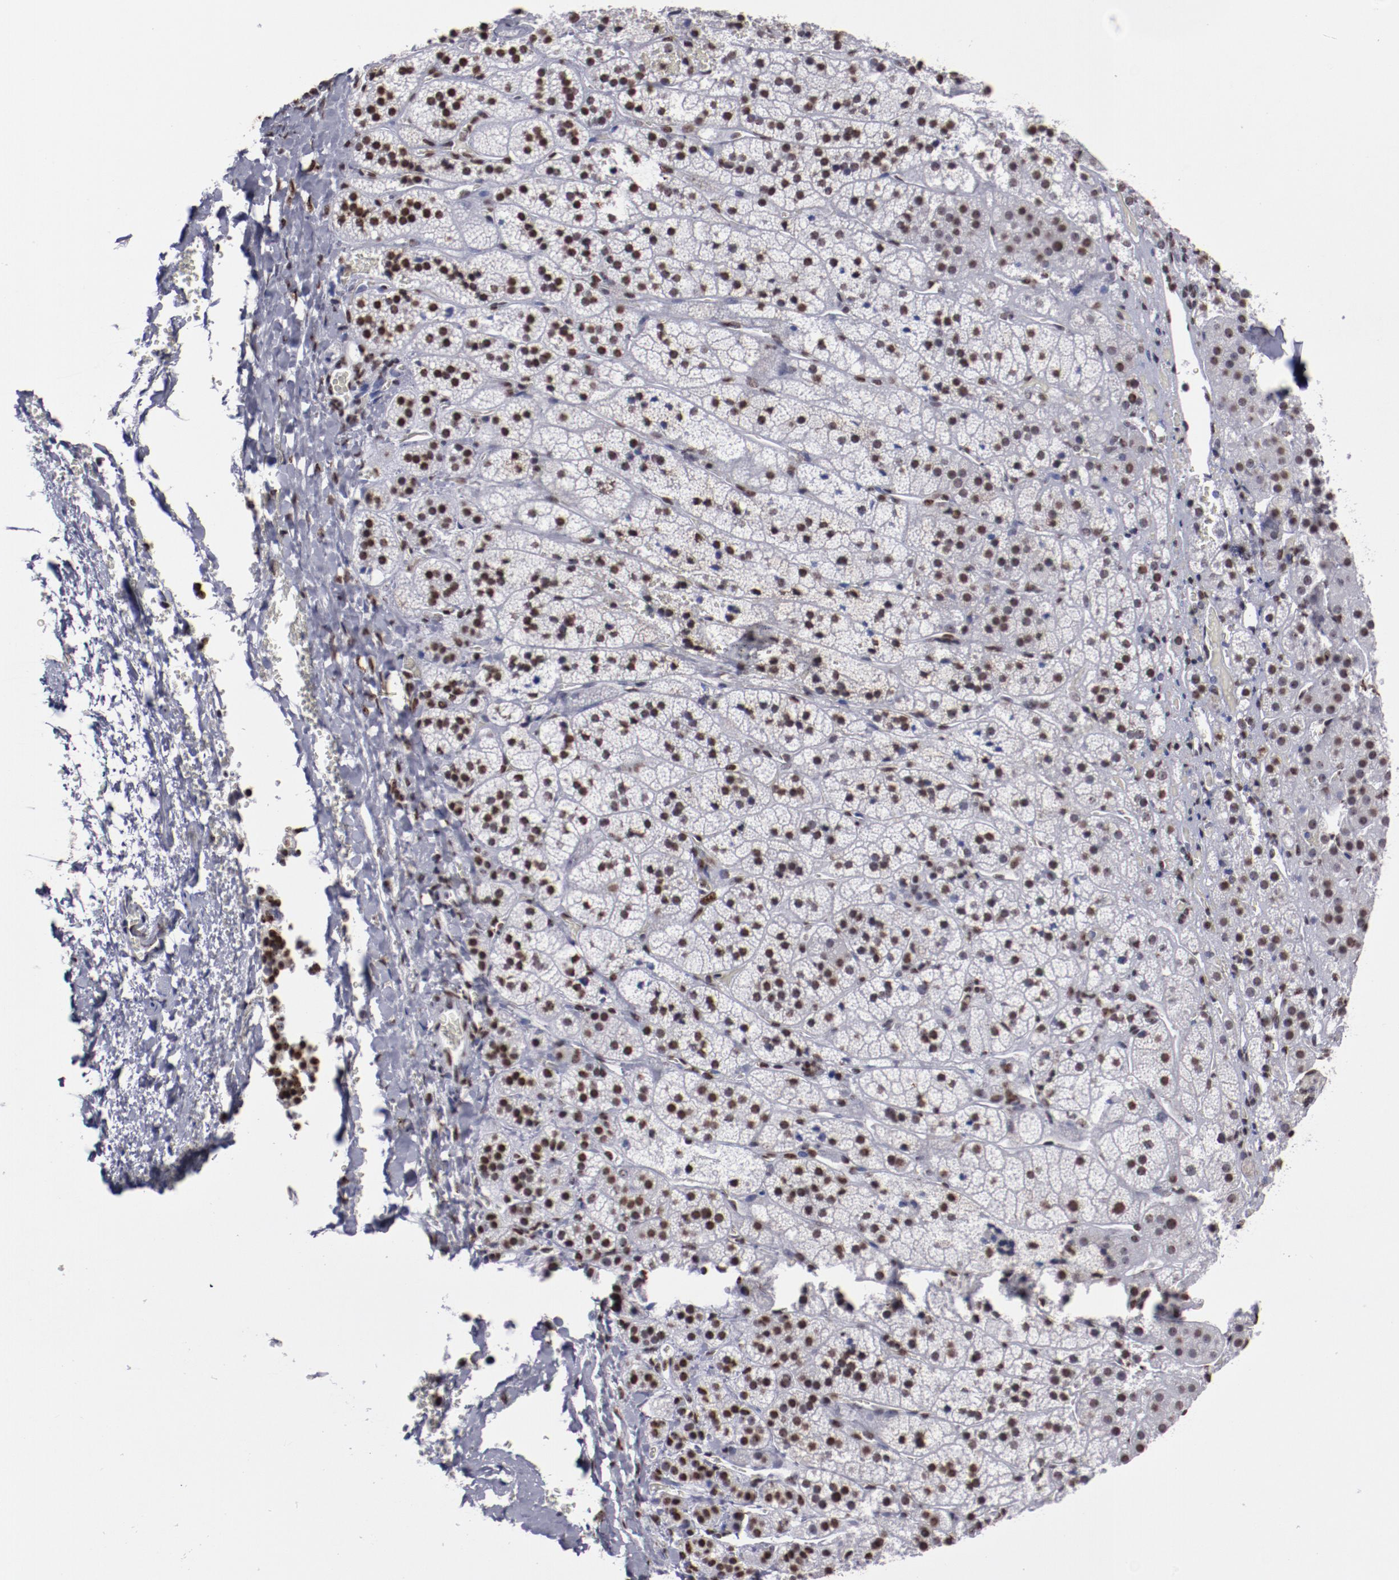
{"staining": {"intensity": "strong", "quantity": ">75%", "location": "nuclear"}, "tissue": "adrenal gland", "cell_type": "Glandular cells", "image_type": "normal", "snomed": [{"axis": "morphology", "description": "Normal tissue, NOS"}, {"axis": "topography", "description": "Adrenal gland"}], "caption": "This is an image of immunohistochemistry staining of unremarkable adrenal gland, which shows strong expression in the nuclear of glandular cells.", "gene": "HNRNPA1L3", "patient": {"sex": "female", "age": 44}}